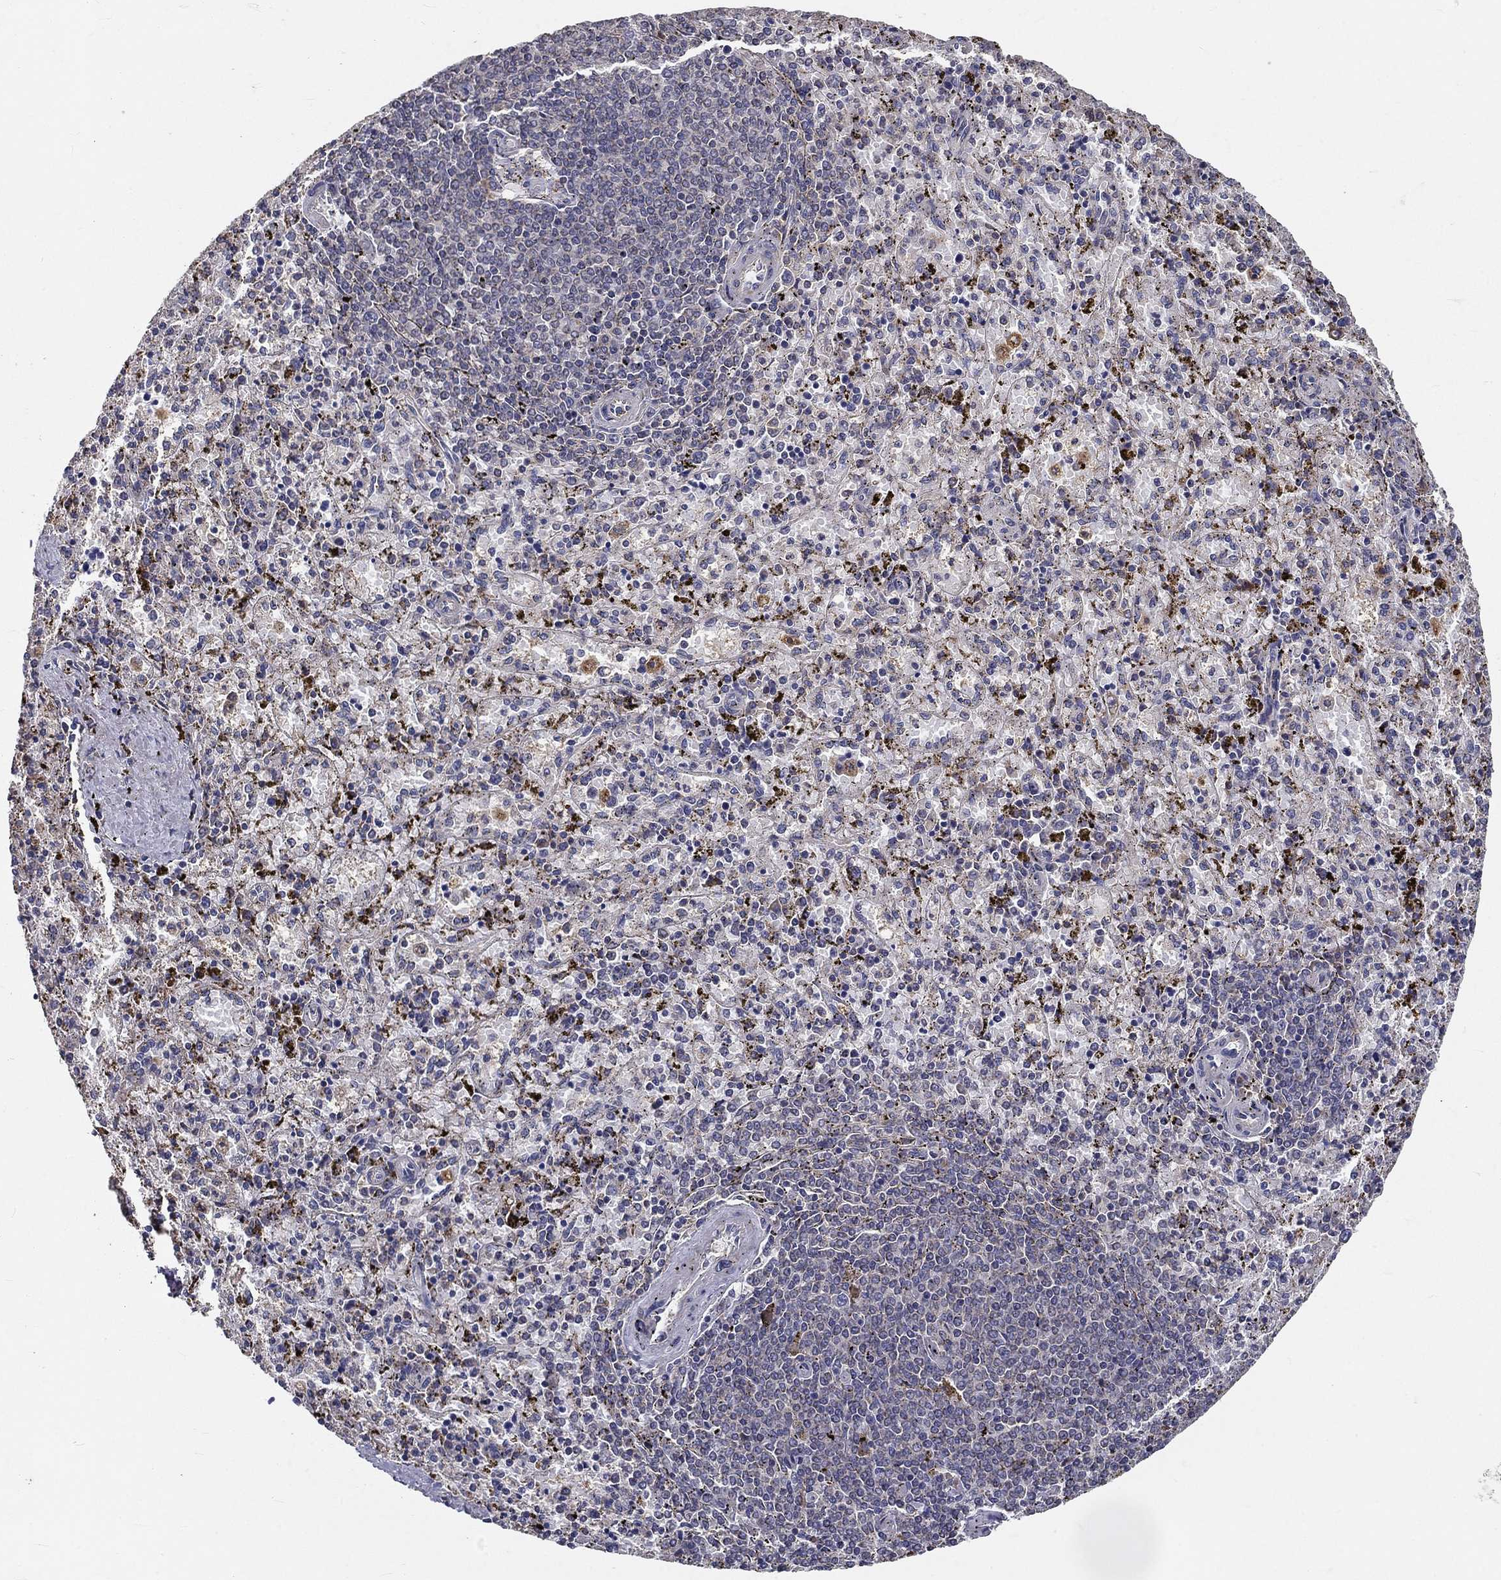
{"staining": {"intensity": "moderate", "quantity": "<25%", "location": "cytoplasmic/membranous"}, "tissue": "spleen", "cell_type": "Cells in red pulp", "image_type": "normal", "snomed": [{"axis": "morphology", "description": "Normal tissue, NOS"}, {"axis": "topography", "description": "Spleen"}], "caption": "IHC of benign human spleen demonstrates low levels of moderate cytoplasmic/membranous staining in about <25% of cells in red pulp.", "gene": "ALDH4A1", "patient": {"sex": "female", "age": 50}}